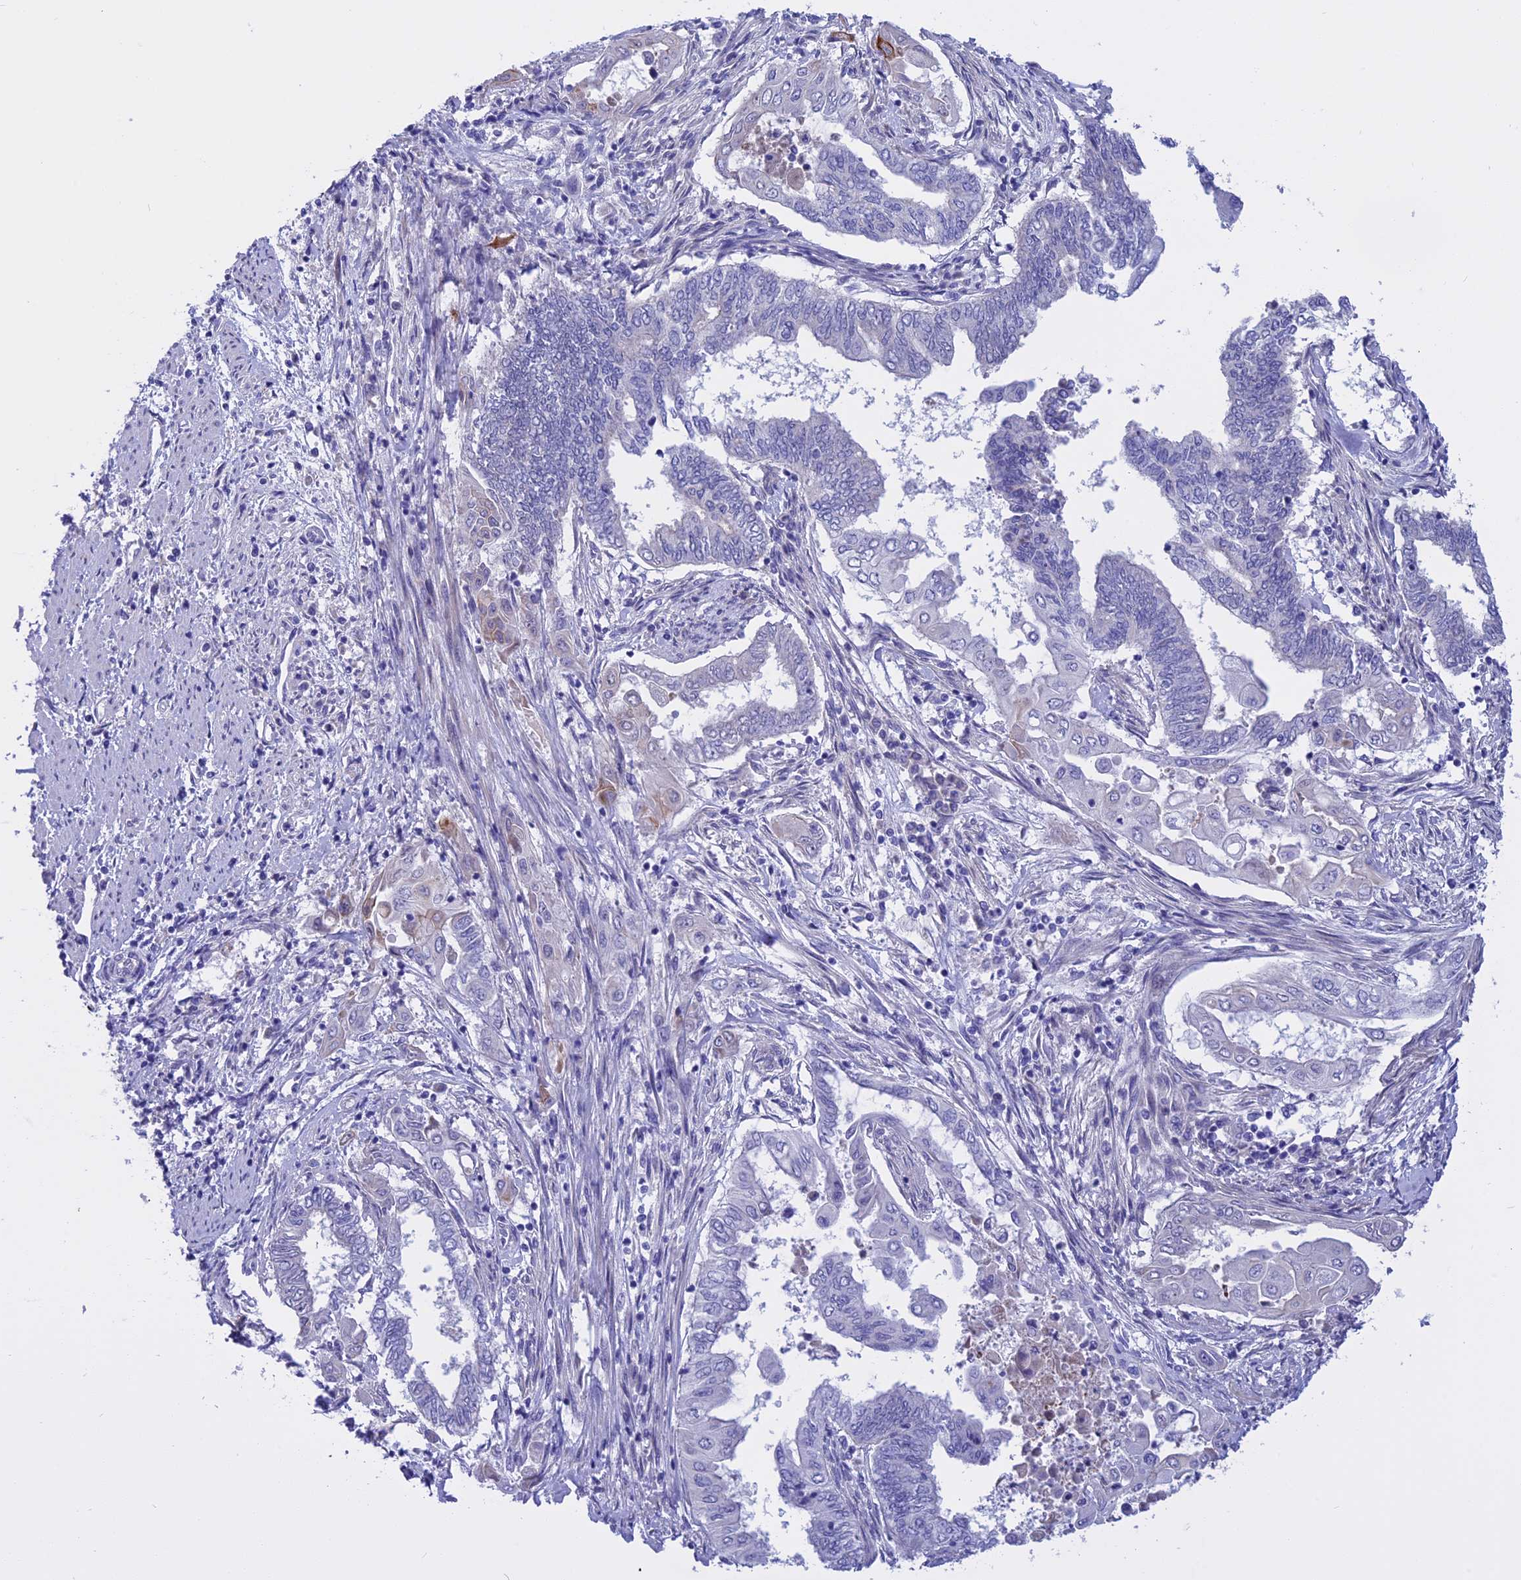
{"staining": {"intensity": "negative", "quantity": "none", "location": "none"}, "tissue": "endometrial cancer", "cell_type": "Tumor cells", "image_type": "cancer", "snomed": [{"axis": "morphology", "description": "Adenocarcinoma, NOS"}, {"axis": "topography", "description": "Uterus"}, {"axis": "topography", "description": "Endometrium"}], "caption": "Tumor cells are negative for protein expression in human endometrial adenocarcinoma.", "gene": "TMEM138", "patient": {"sex": "female", "age": 70}}